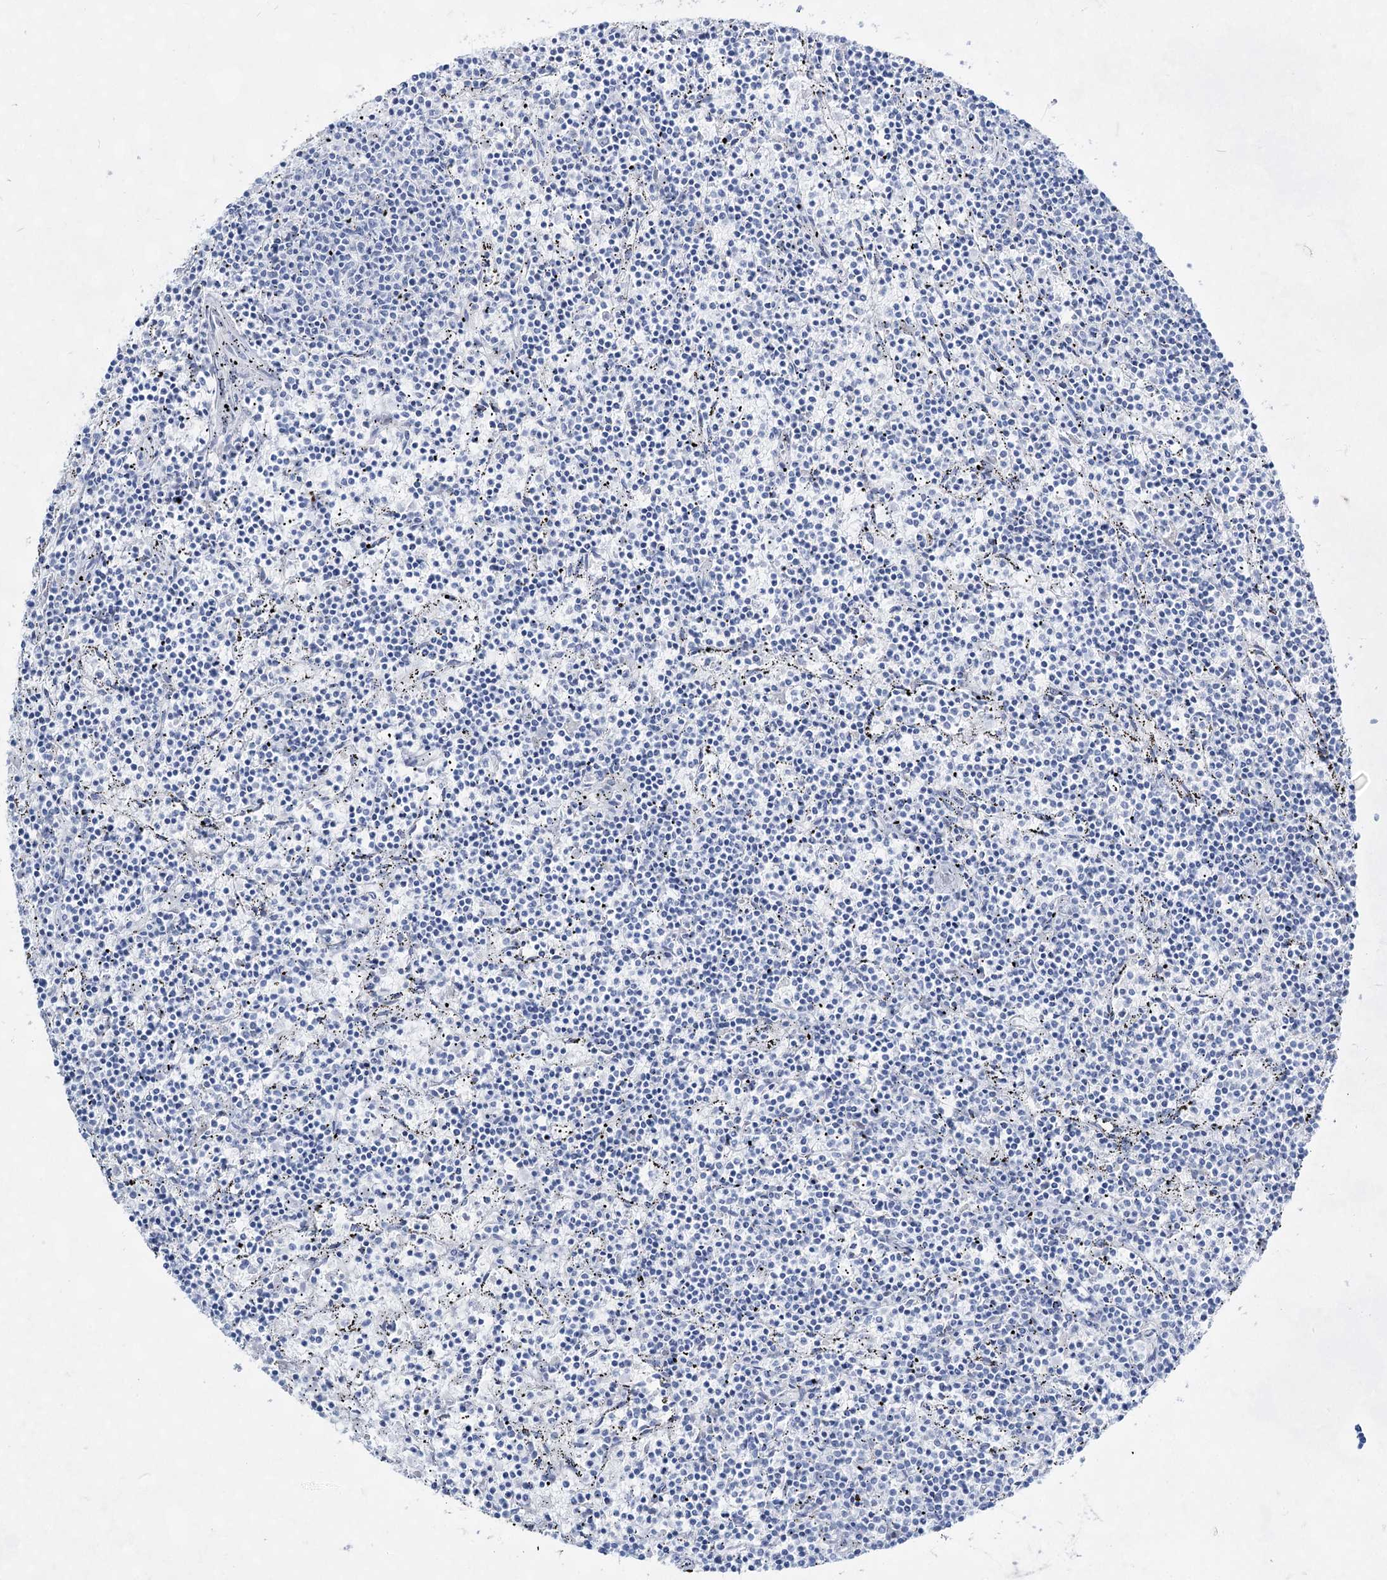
{"staining": {"intensity": "negative", "quantity": "none", "location": "none"}, "tissue": "lymphoma", "cell_type": "Tumor cells", "image_type": "cancer", "snomed": [{"axis": "morphology", "description": "Malignant lymphoma, non-Hodgkin's type, Low grade"}, {"axis": "topography", "description": "Spleen"}], "caption": "Immunohistochemistry photomicrograph of human malignant lymphoma, non-Hodgkin's type (low-grade) stained for a protein (brown), which demonstrates no expression in tumor cells.", "gene": "ACRV1", "patient": {"sex": "female", "age": 50}}